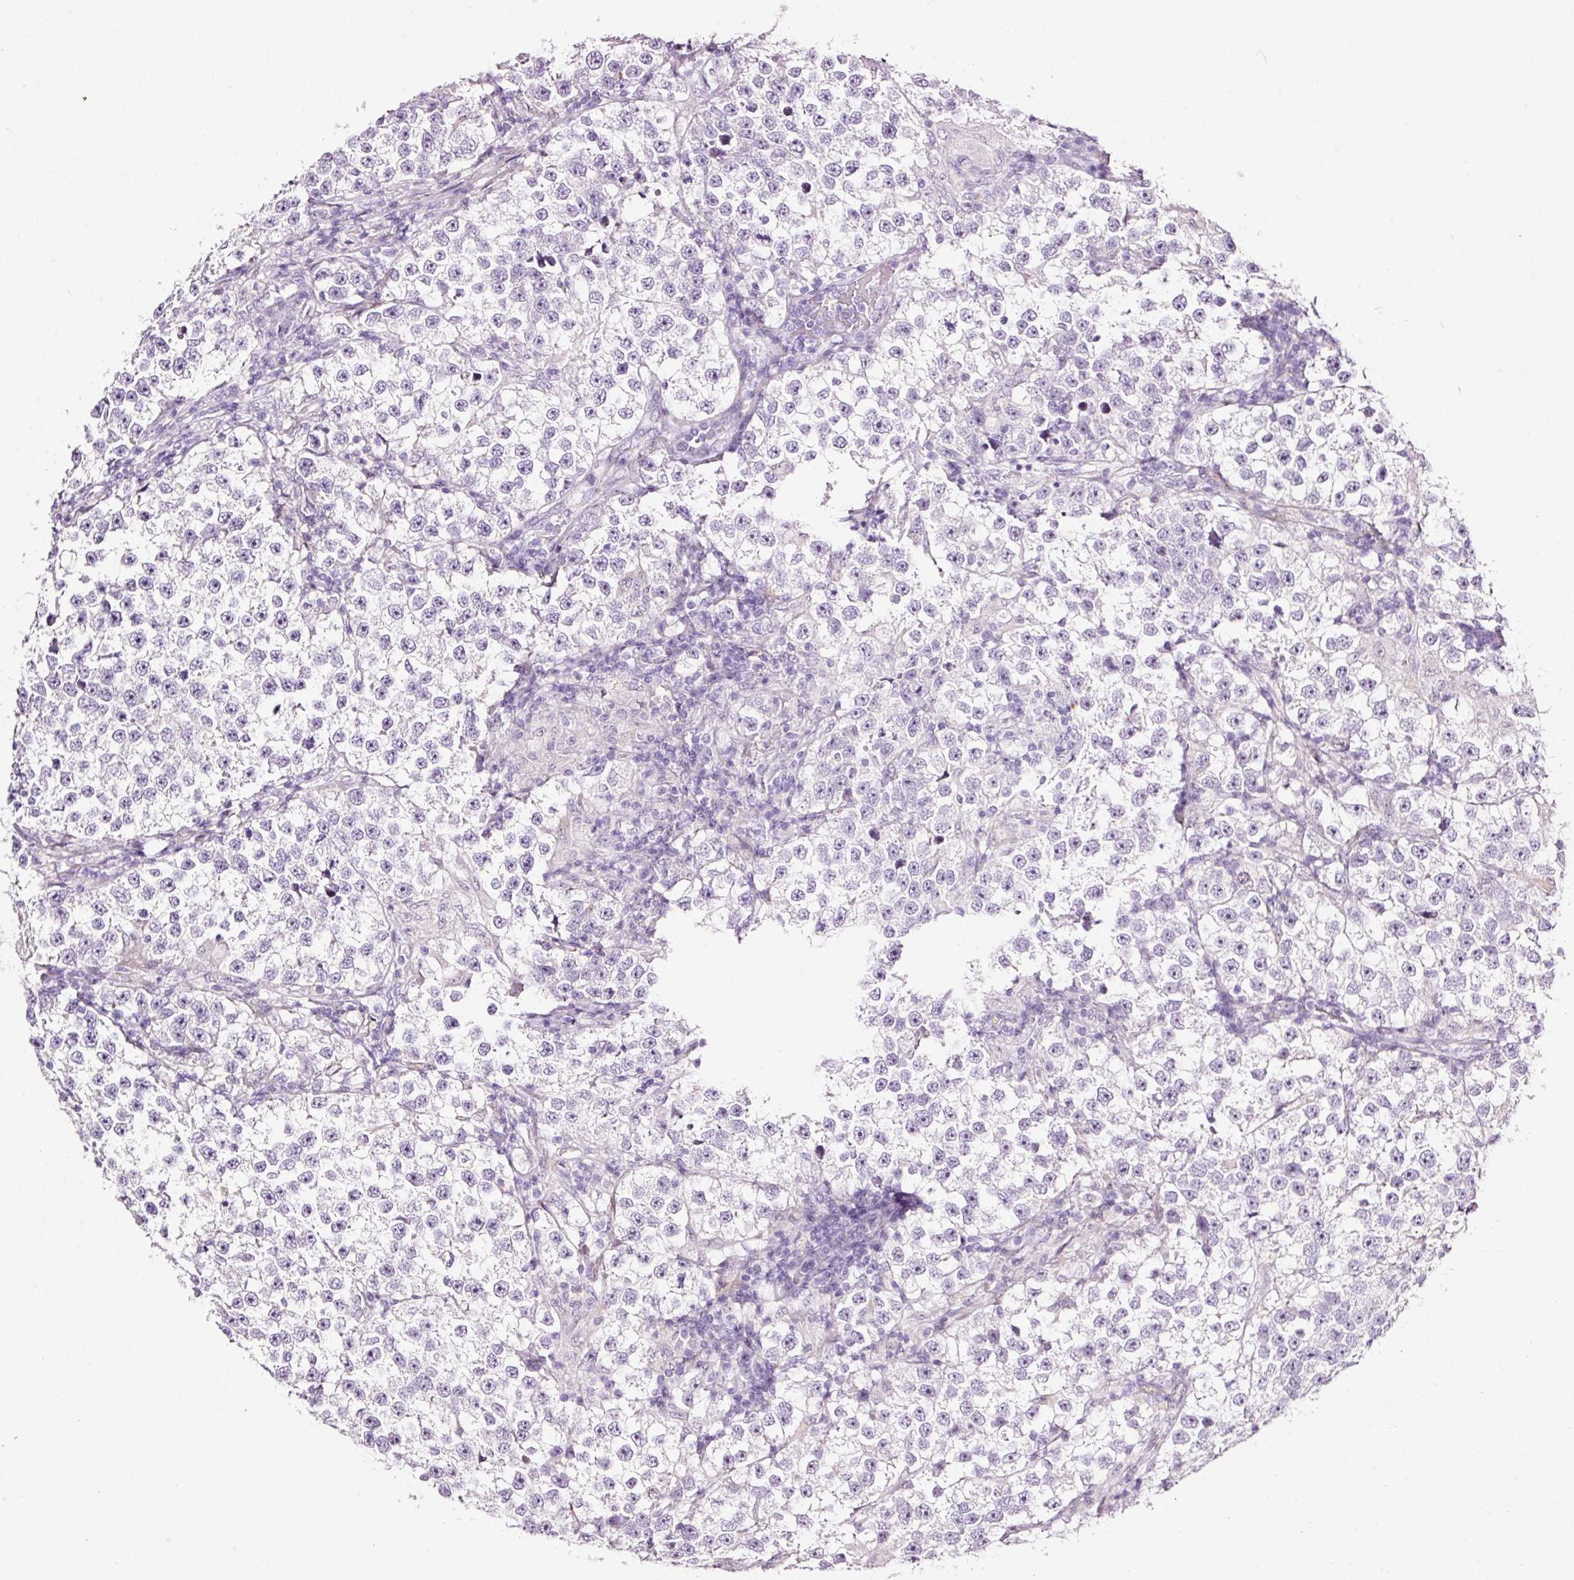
{"staining": {"intensity": "negative", "quantity": "none", "location": "none"}, "tissue": "testis cancer", "cell_type": "Tumor cells", "image_type": "cancer", "snomed": [{"axis": "morphology", "description": "Seminoma, NOS"}, {"axis": "topography", "description": "Testis"}], "caption": "Immunohistochemistry image of neoplastic tissue: testis cancer (seminoma) stained with DAB (3,3'-diaminobenzidine) shows no significant protein expression in tumor cells.", "gene": "RTF2", "patient": {"sex": "male", "age": 46}}